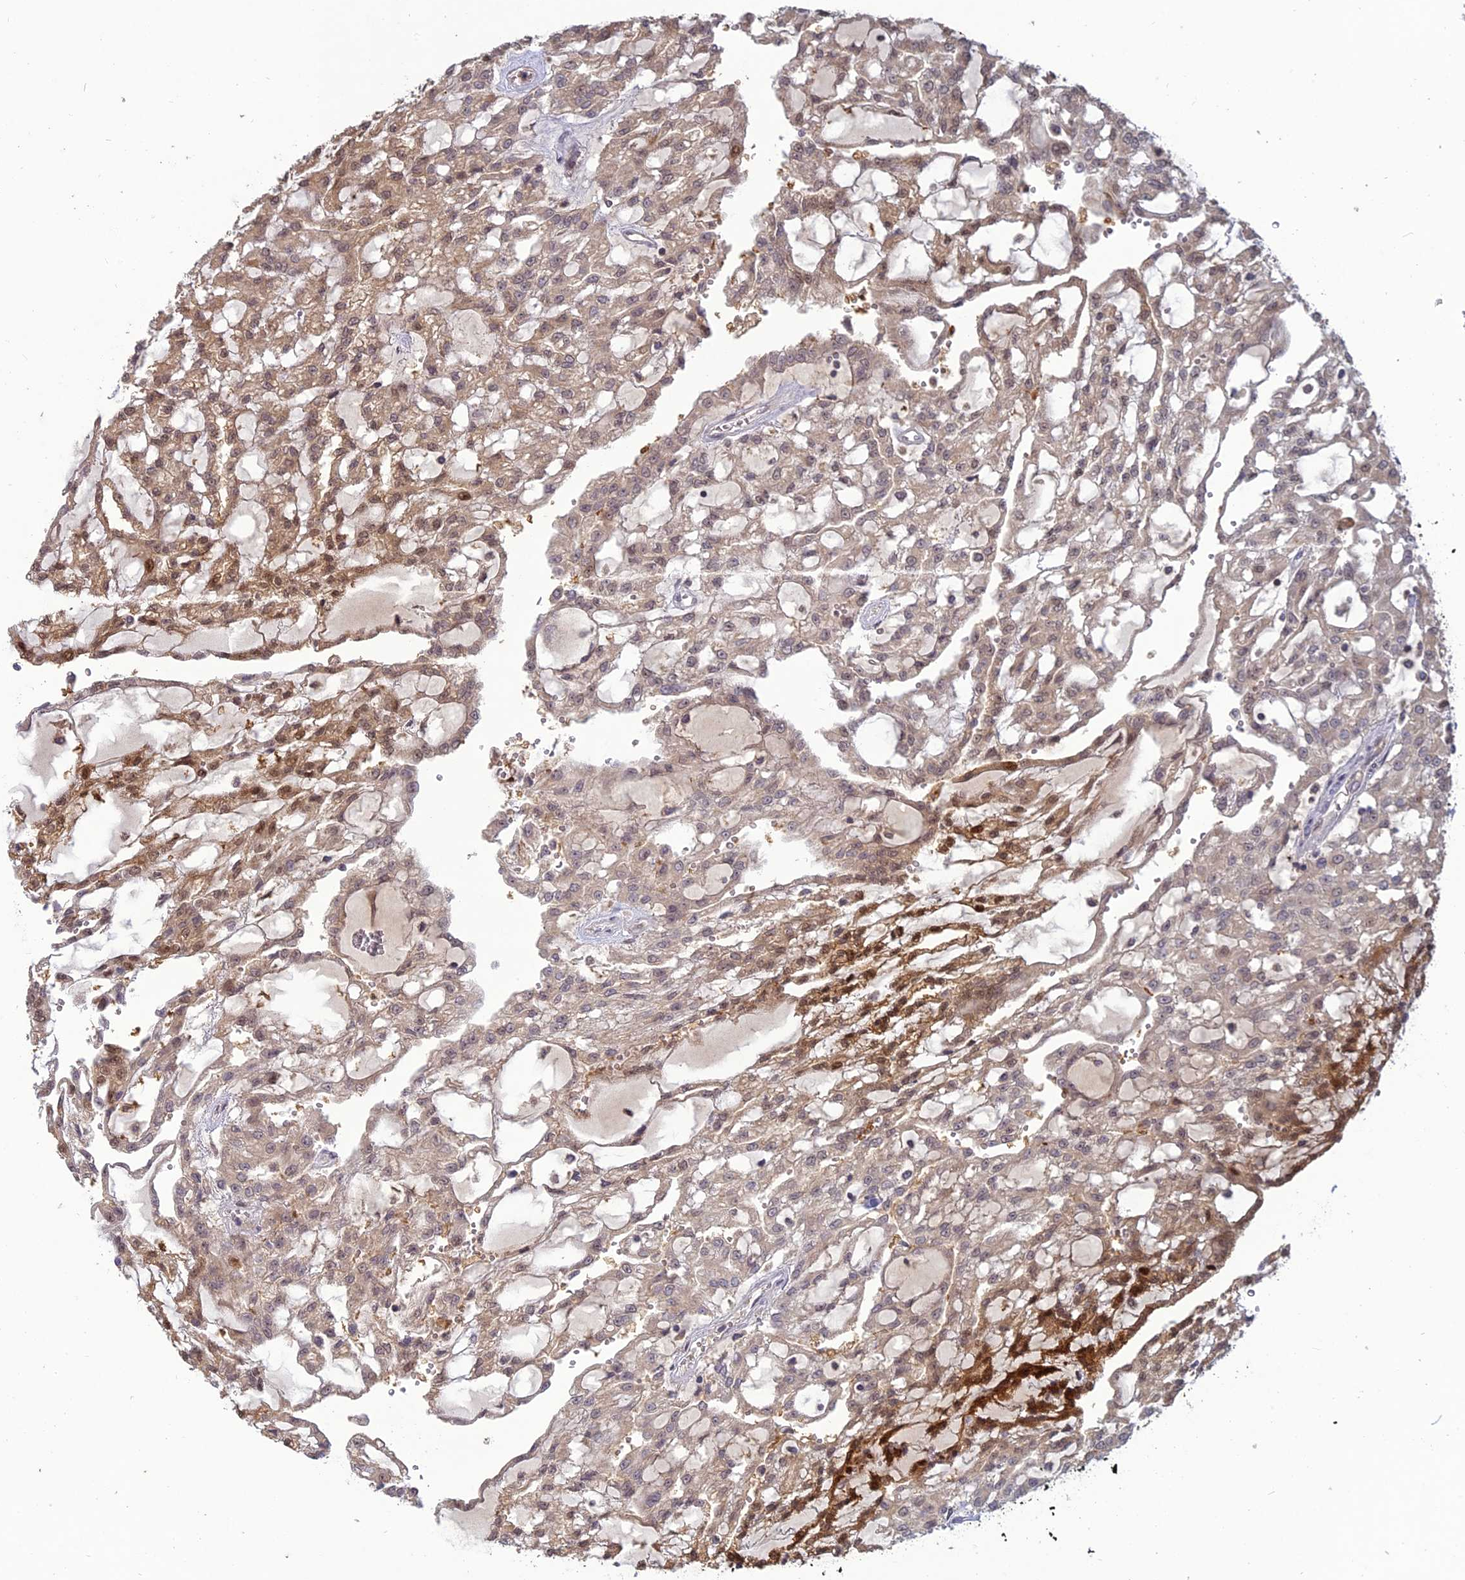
{"staining": {"intensity": "moderate", "quantity": "25%-75%", "location": "cytoplasmic/membranous,nuclear"}, "tissue": "renal cancer", "cell_type": "Tumor cells", "image_type": "cancer", "snomed": [{"axis": "morphology", "description": "Adenocarcinoma, NOS"}, {"axis": "topography", "description": "Kidney"}], "caption": "High-magnification brightfield microscopy of adenocarcinoma (renal) stained with DAB (brown) and counterstained with hematoxylin (blue). tumor cells exhibit moderate cytoplasmic/membranous and nuclear staining is present in about25%-75% of cells.", "gene": "TMEM208", "patient": {"sex": "male", "age": 63}}